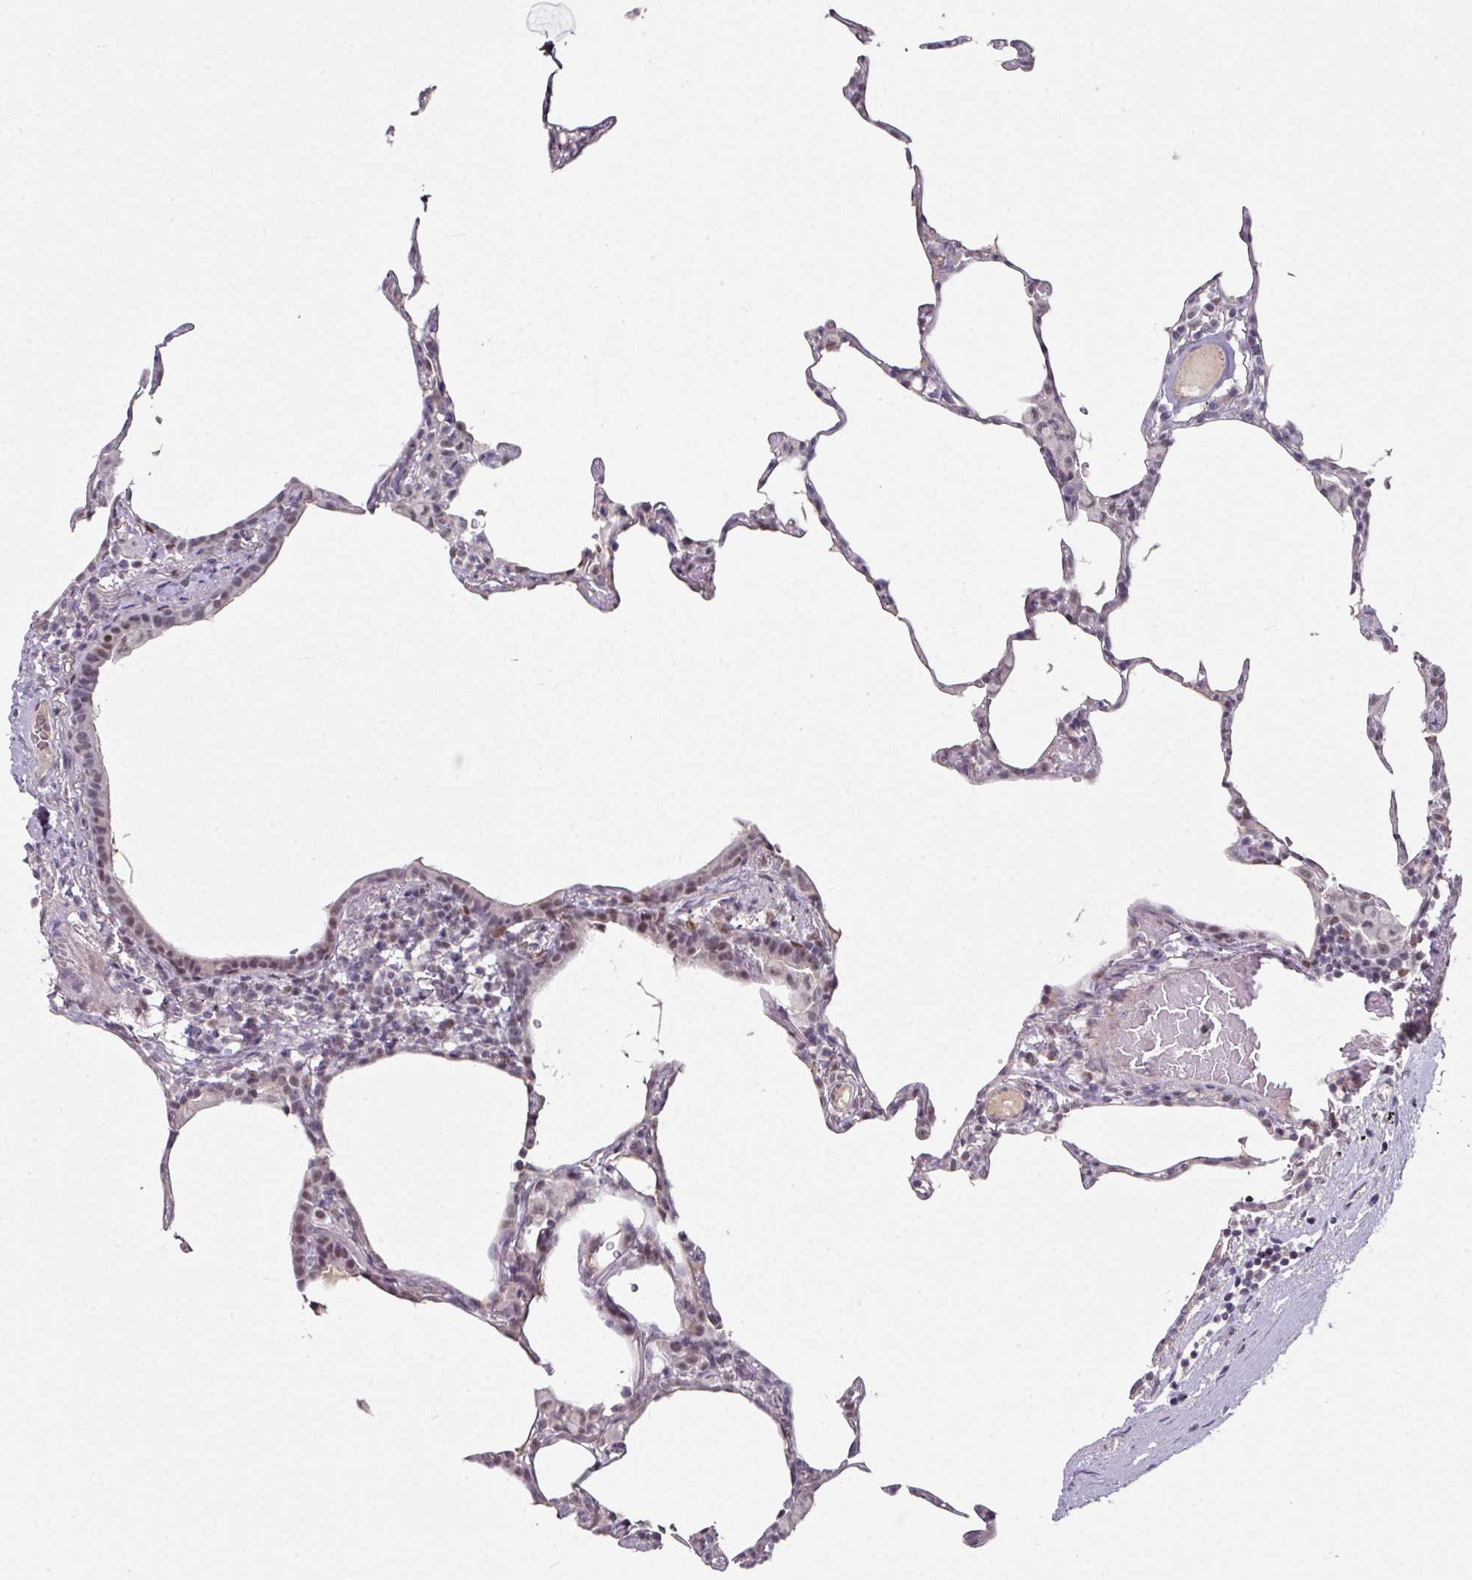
{"staining": {"intensity": "moderate", "quantity": "<25%", "location": "nuclear"}, "tissue": "lung", "cell_type": "Alveolar cells", "image_type": "normal", "snomed": [{"axis": "morphology", "description": "Normal tissue, NOS"}, {"axis": "topography", "description": "Lung"}], "caption": "Protein analysis of normal lung exhibits moderate nuclear positivity in about <25% of alveolar cells.", "gene": "ELK1", "patient": {"sex": "female", "age": 57}}